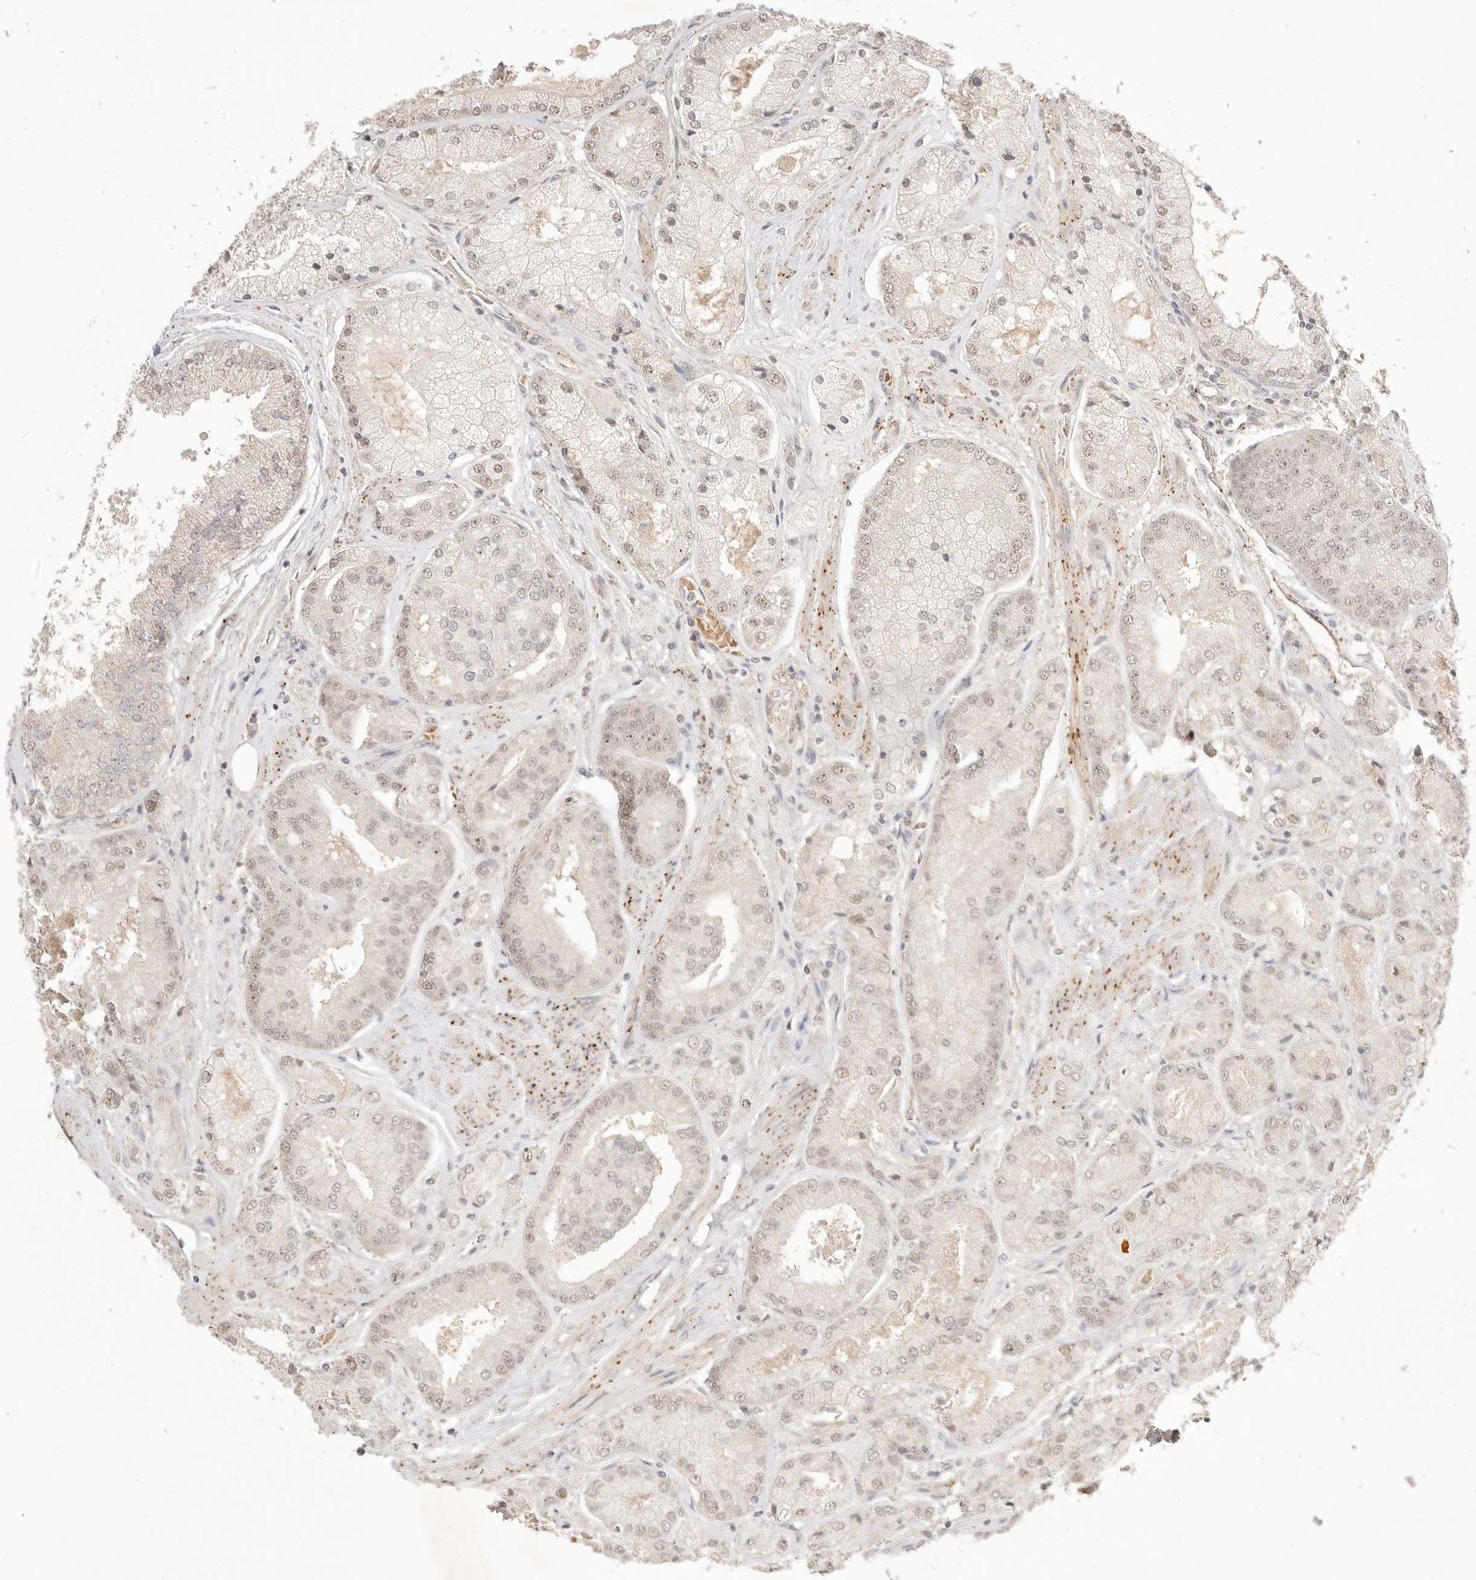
{"staining": {"intensity": "weak", "quantity": ">75%", "location": "nuclear"}, "tissue": "prostate cancer", "cell_type": "Tumor cells", "image_type": "cancer", "snomed": [{"axis": "morphology", "description": "Adenocarcinoma, High grade"}, {"axis": "topography", "description": "Prostate"}], "caption": "IHC photomicrograph of human adenocarcinoma (high-grade) (prostate) stained for a protein (brown), which shows low levels of weak nuclear staining in about >75% of tumor cells.", "gene": "MEP1A", "patient": {"sex": "male", "age": 58}}